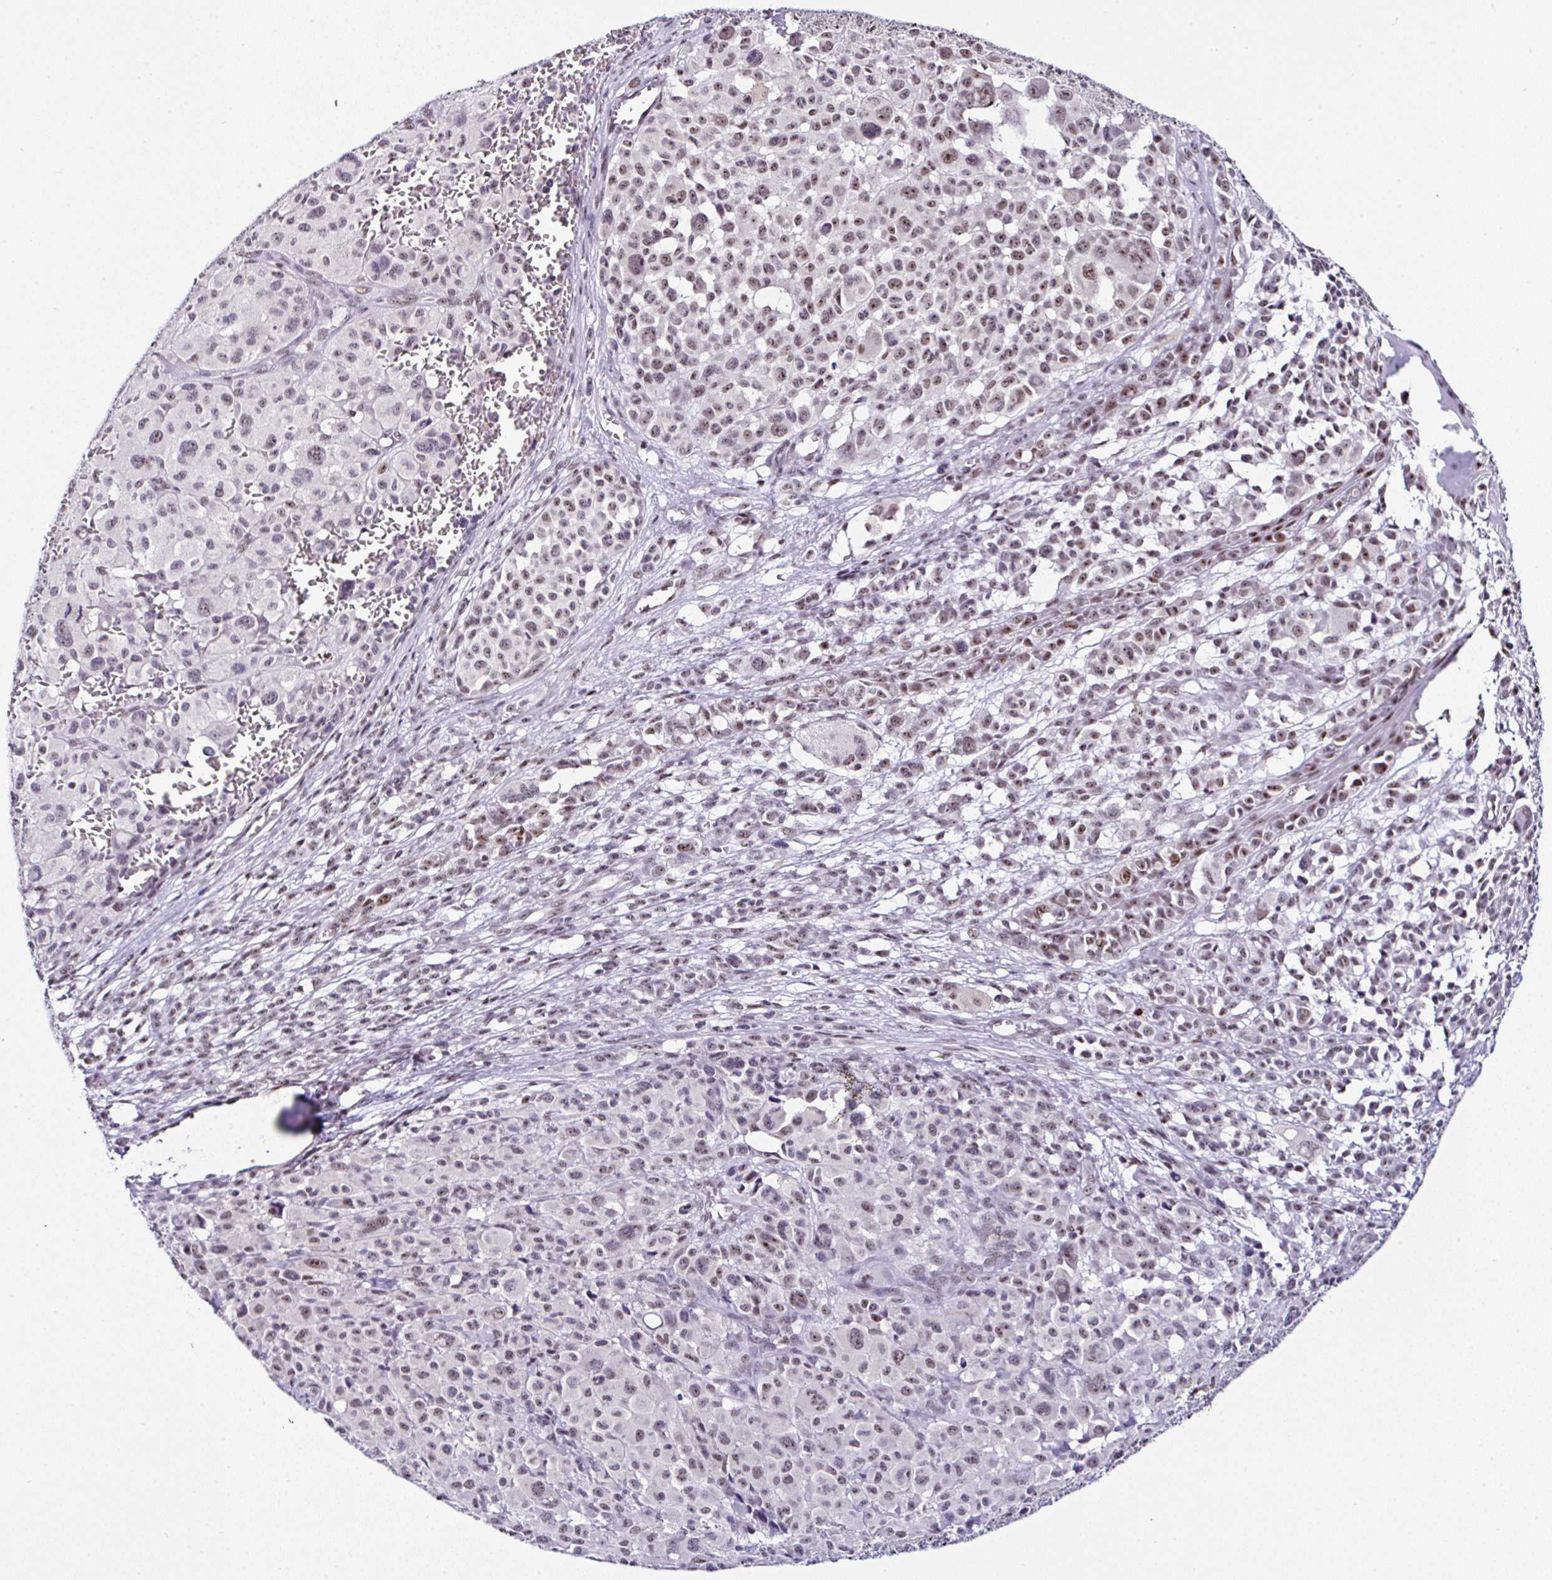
{"staining": {"intensity": "weak", "quantity": ">75%", "location": "nuclear"}, "tissue": "melanoma", "cell_type": "Tumor cells", "image_type": "cancer", "snomed": [{"axis": "morphology", "description": "Malignant melanoma, NOS"}, {"axis": "topography", "description": "Skin"}], "caption": "Protein analysis of melanoma tissue displays weak nuclear positivity in approximately >75% of tumor cells. (DAB (3,3'-diaminobenzidine) IHC with brightfield microscopy, high magnification).", "gene": "PTPN2", "patient": {"sex": "female", "age": 74}}